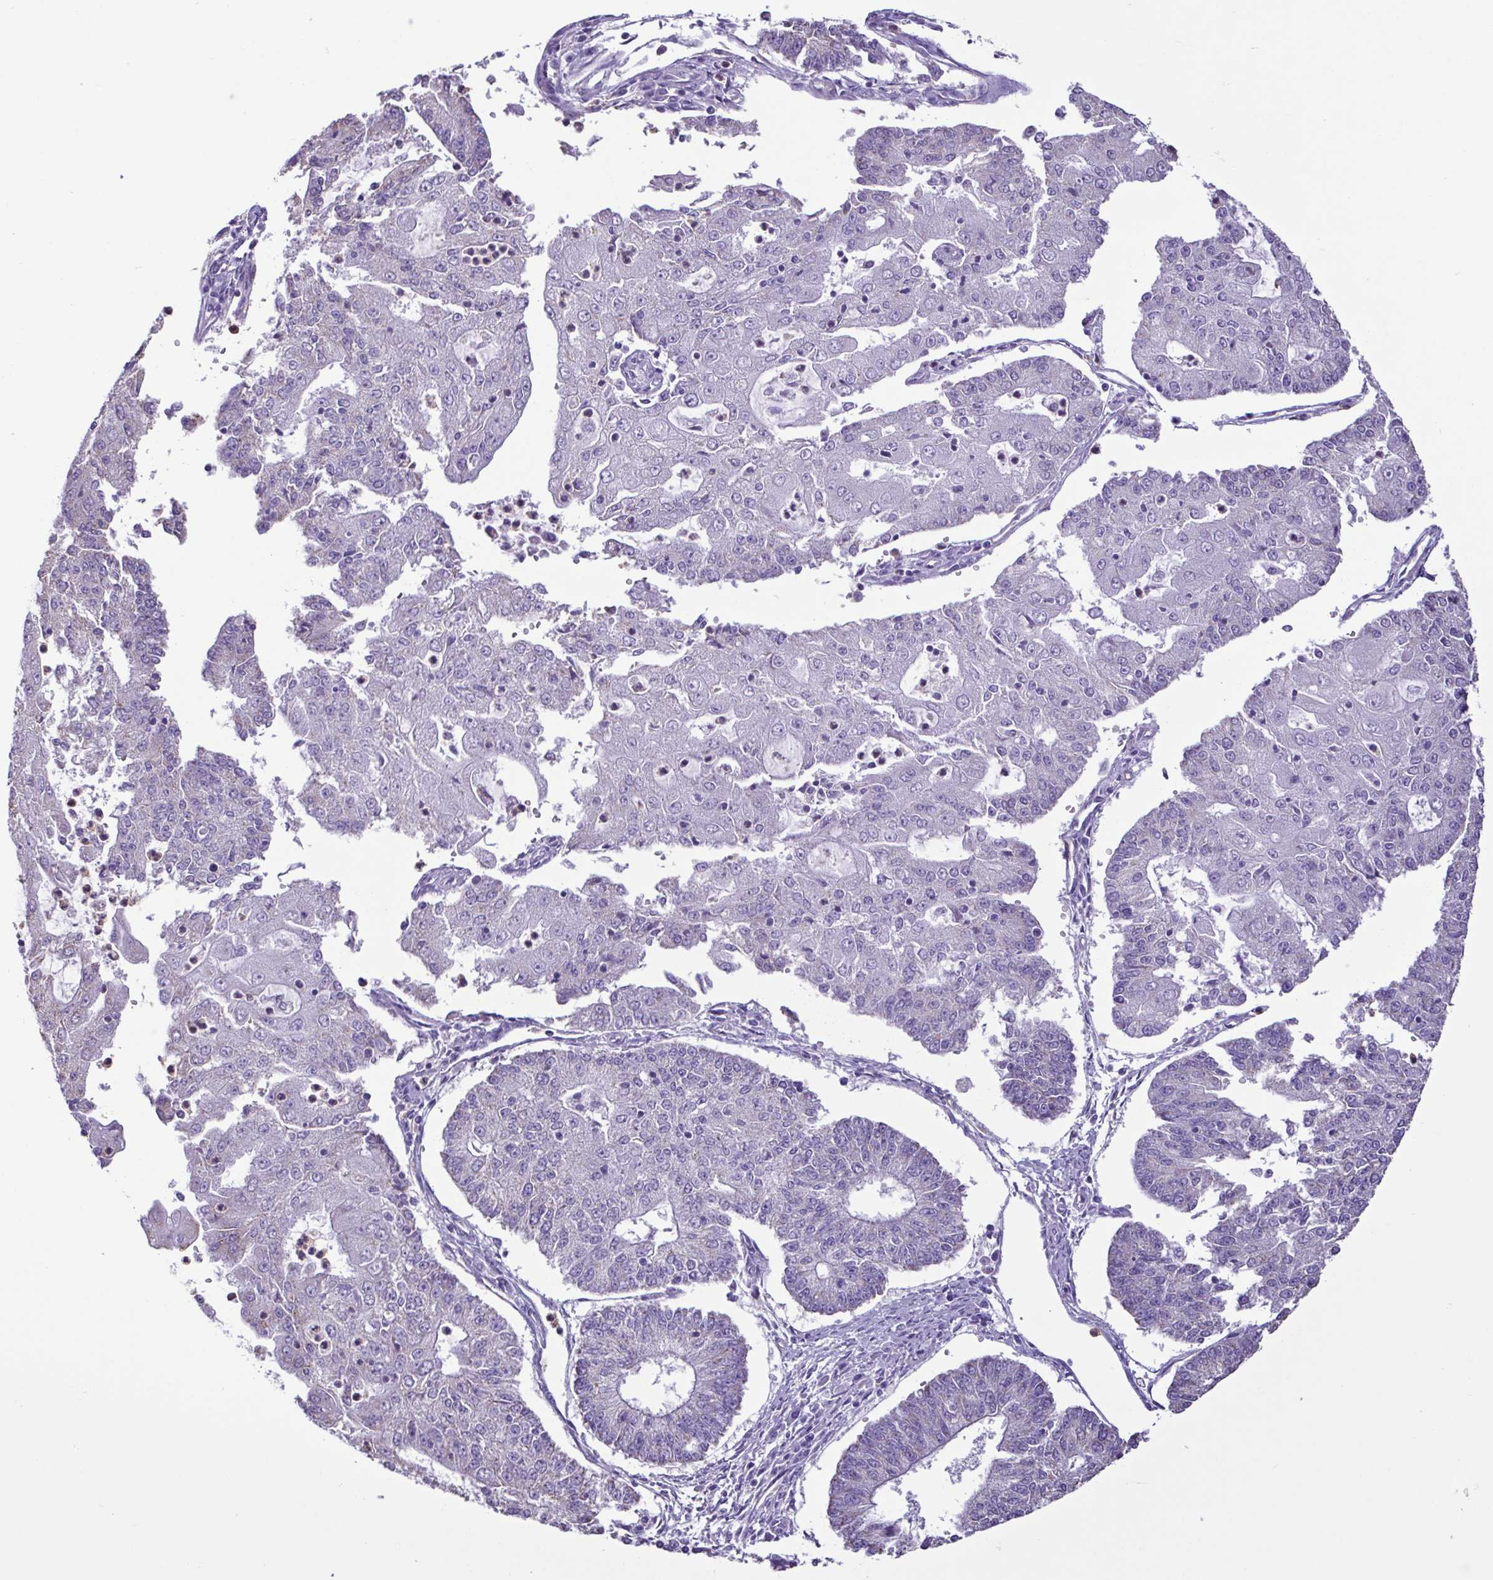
{"staining": {"intensity": "negative", "quantity": "none", "location": "none"}, "tissue": "endometrial cancer", "cell_type": "Tumor cells", "image_type": "cancer", "snomed": [{"axis": "morphology", "description": "Adenocarcinoma, NOS"}, {"axis": "topography", "description": "Endometrium"}], "caption": "Adenocarcinoma (endometrial) stained for a protein using immunohistochemistry (IHC) shows no positivity tumor cells.", "gene": "CBY2", "patient": {"sex": "female", "age": 56}}